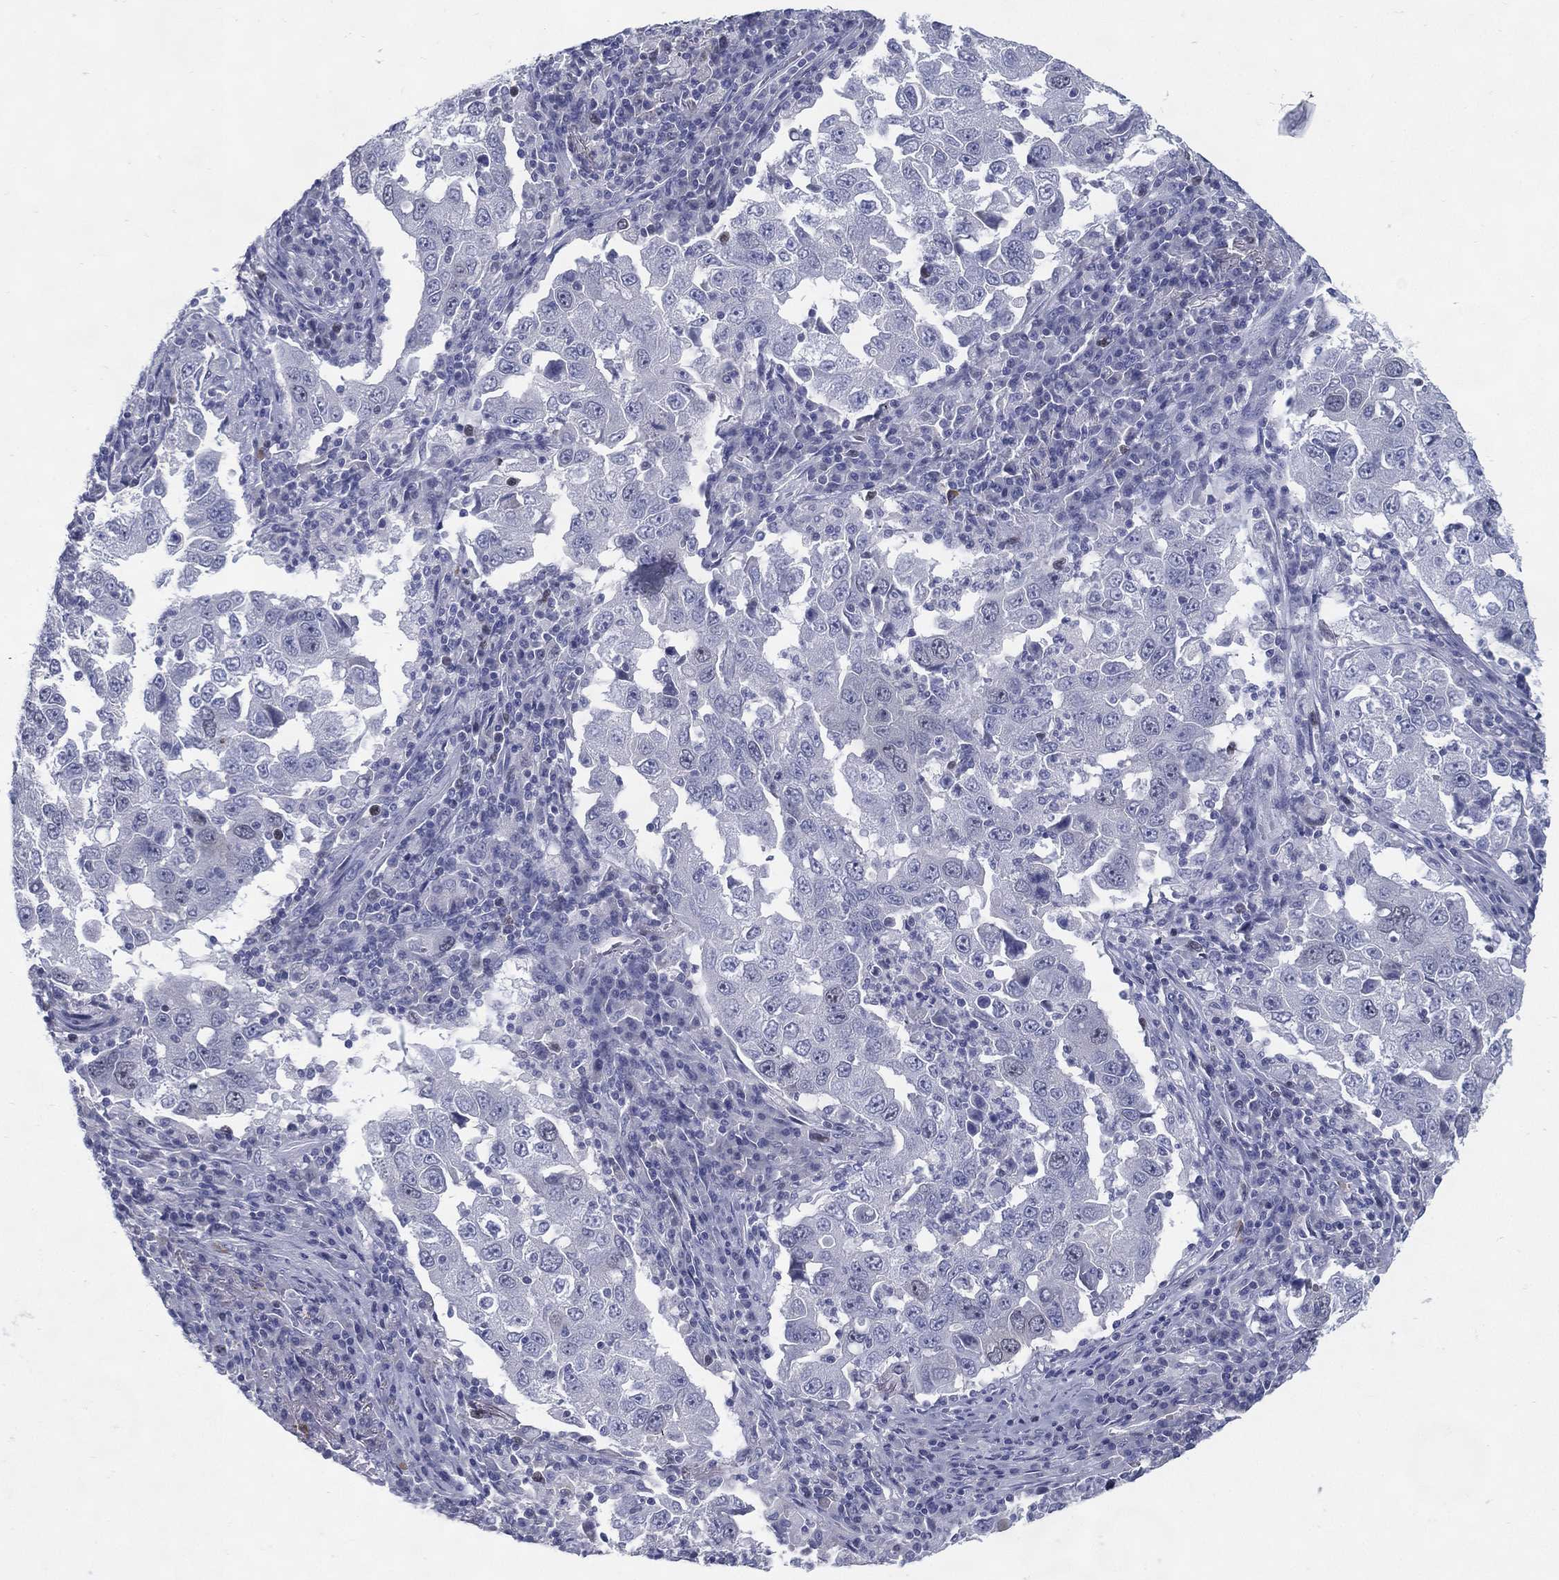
{"staining": {"intensity": "negative", "quantity": "none", "location": "none"}, "tissue": "lung cancer", "cell_type": "Tumor cells", "image_type": "cancer", "snomed": [{"axis": "morphology", "description": "Adenocarcinoma, NOS"}, {"axis": "topography", "description": "Lung"}], "caption": "Lung adenocarcinoma stained for a protein using immunohistochemistry displays no positivity tumor cells.", "gene": "KIF2C", "patient": {"sex": "male", "age": 73}}